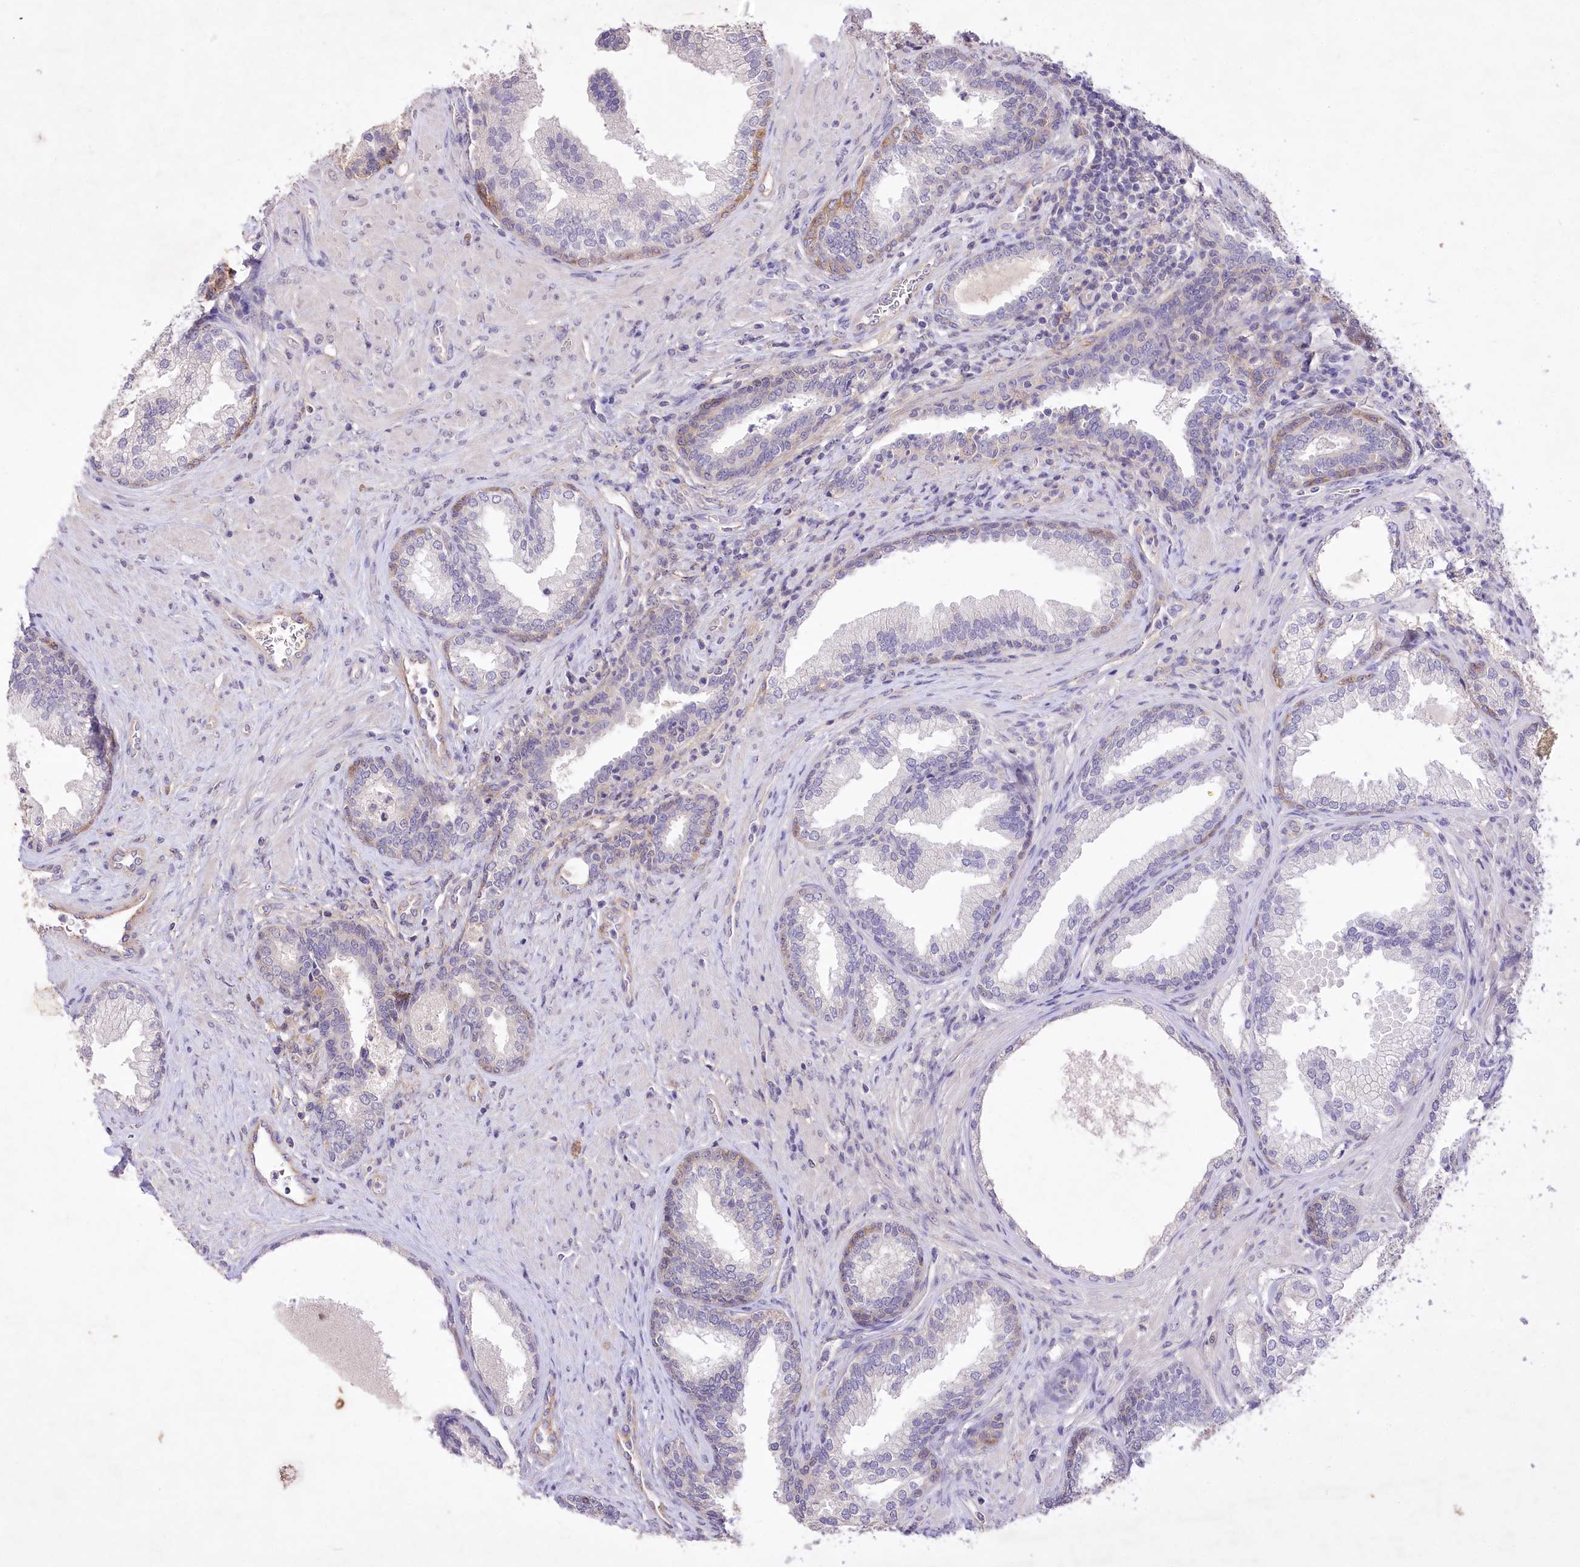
{"staining": {"intensity": "weak", "quantity": "<25%", "location": "cytoplasmic/membranous"}, "tissue": "prostate", "cell_type": "Glandular cells", "image_type": "normal", "snomed": [{"axis": "morphology", "description": "Normal tissue, NOS"}, {"axis": "topography", "description": "Prostate"}], "caption": "Glandular cells show no significant expression in benign prostate.", "gene": "ENPP1", "patient": {"sex": "male", "age": 76}}